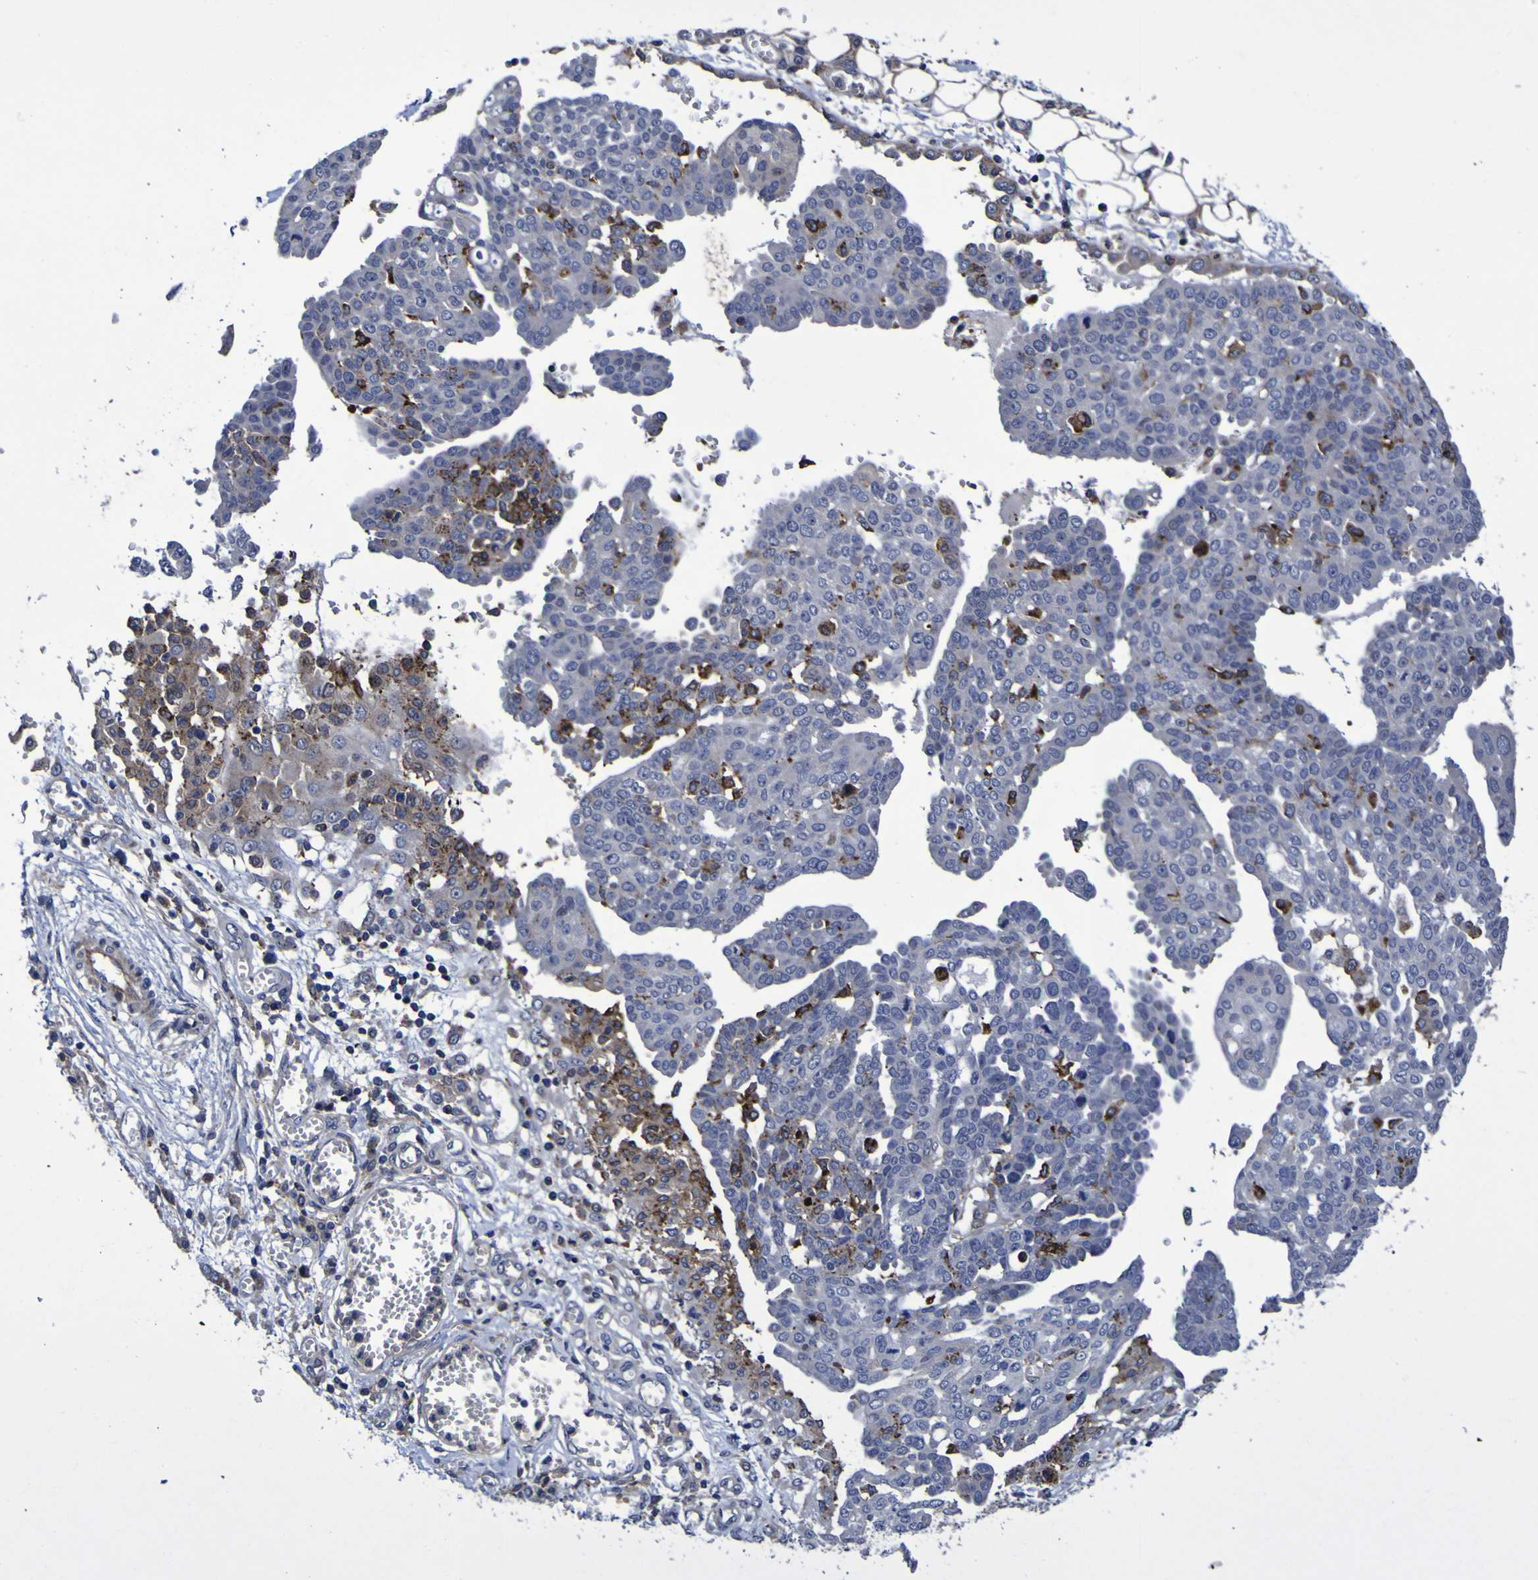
{"staining": {"intensity": "moderate", "quantity": "<25%", "location": "cytoplasmic/membranous"}, "tissue": "ovarian cancer", "cell_type": "Tumor cells", "image_type": "cancer", "snomed": [{"axis": "morphology", "description": "Cystadenocarcinoma, serous, NOS"}, {"axis": "topography", "description": "Soft tissue"}, {"axis": "topography", "description": "Ovary"}], "caption": "Immunohistochemistry (IHC) of serous cystadenocarcinoma (ovarian) reveals low levels of moderate cytoplasmic/membranous positivity in approximately <25% of tumor cells.", "gene": "MGLL", "patient": {"sex": "female", "age": 57}}